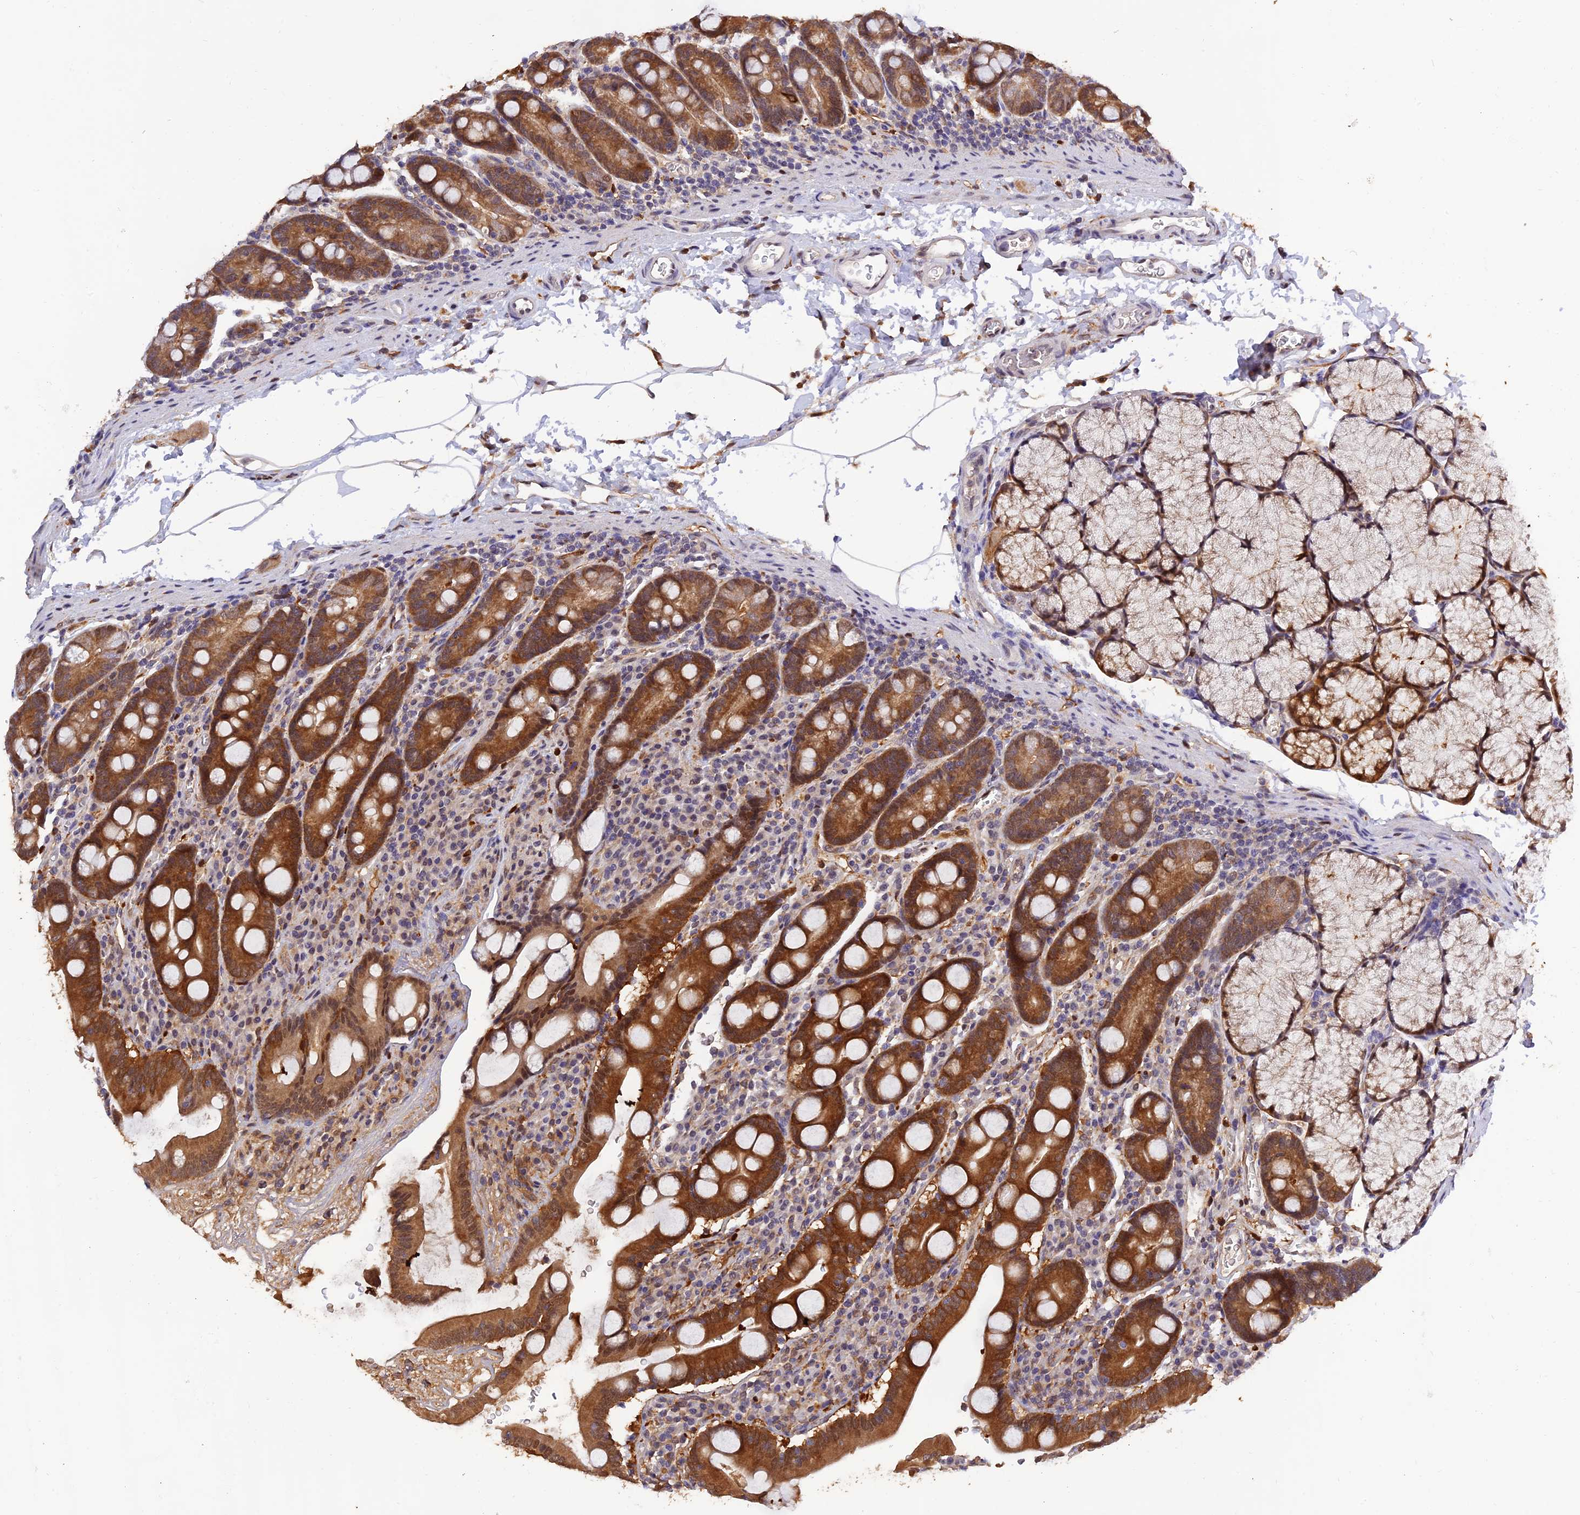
{"staining": {"intensity": "strong", "quantity": ">75%", "location": "cytoplasmic/membranous,nuclear"}, "tissue": "duodenum", "cell_type": "Glandular cells", "image_type": "normal", "snomed": [{"axis": "morphology", "description": "Normal tissue, NOS"}, {"axis": "topography", "description": "Duodenum"}], "caption": "IHC of normal human duodenum exhibits high levels of strong cytoplasmic/membranous,nuclear positivity in about >75% of glandular cells. Nuclei are stained in blue.", "gene": "MNS1", "patient": {"sex": "male", "age": 35}}